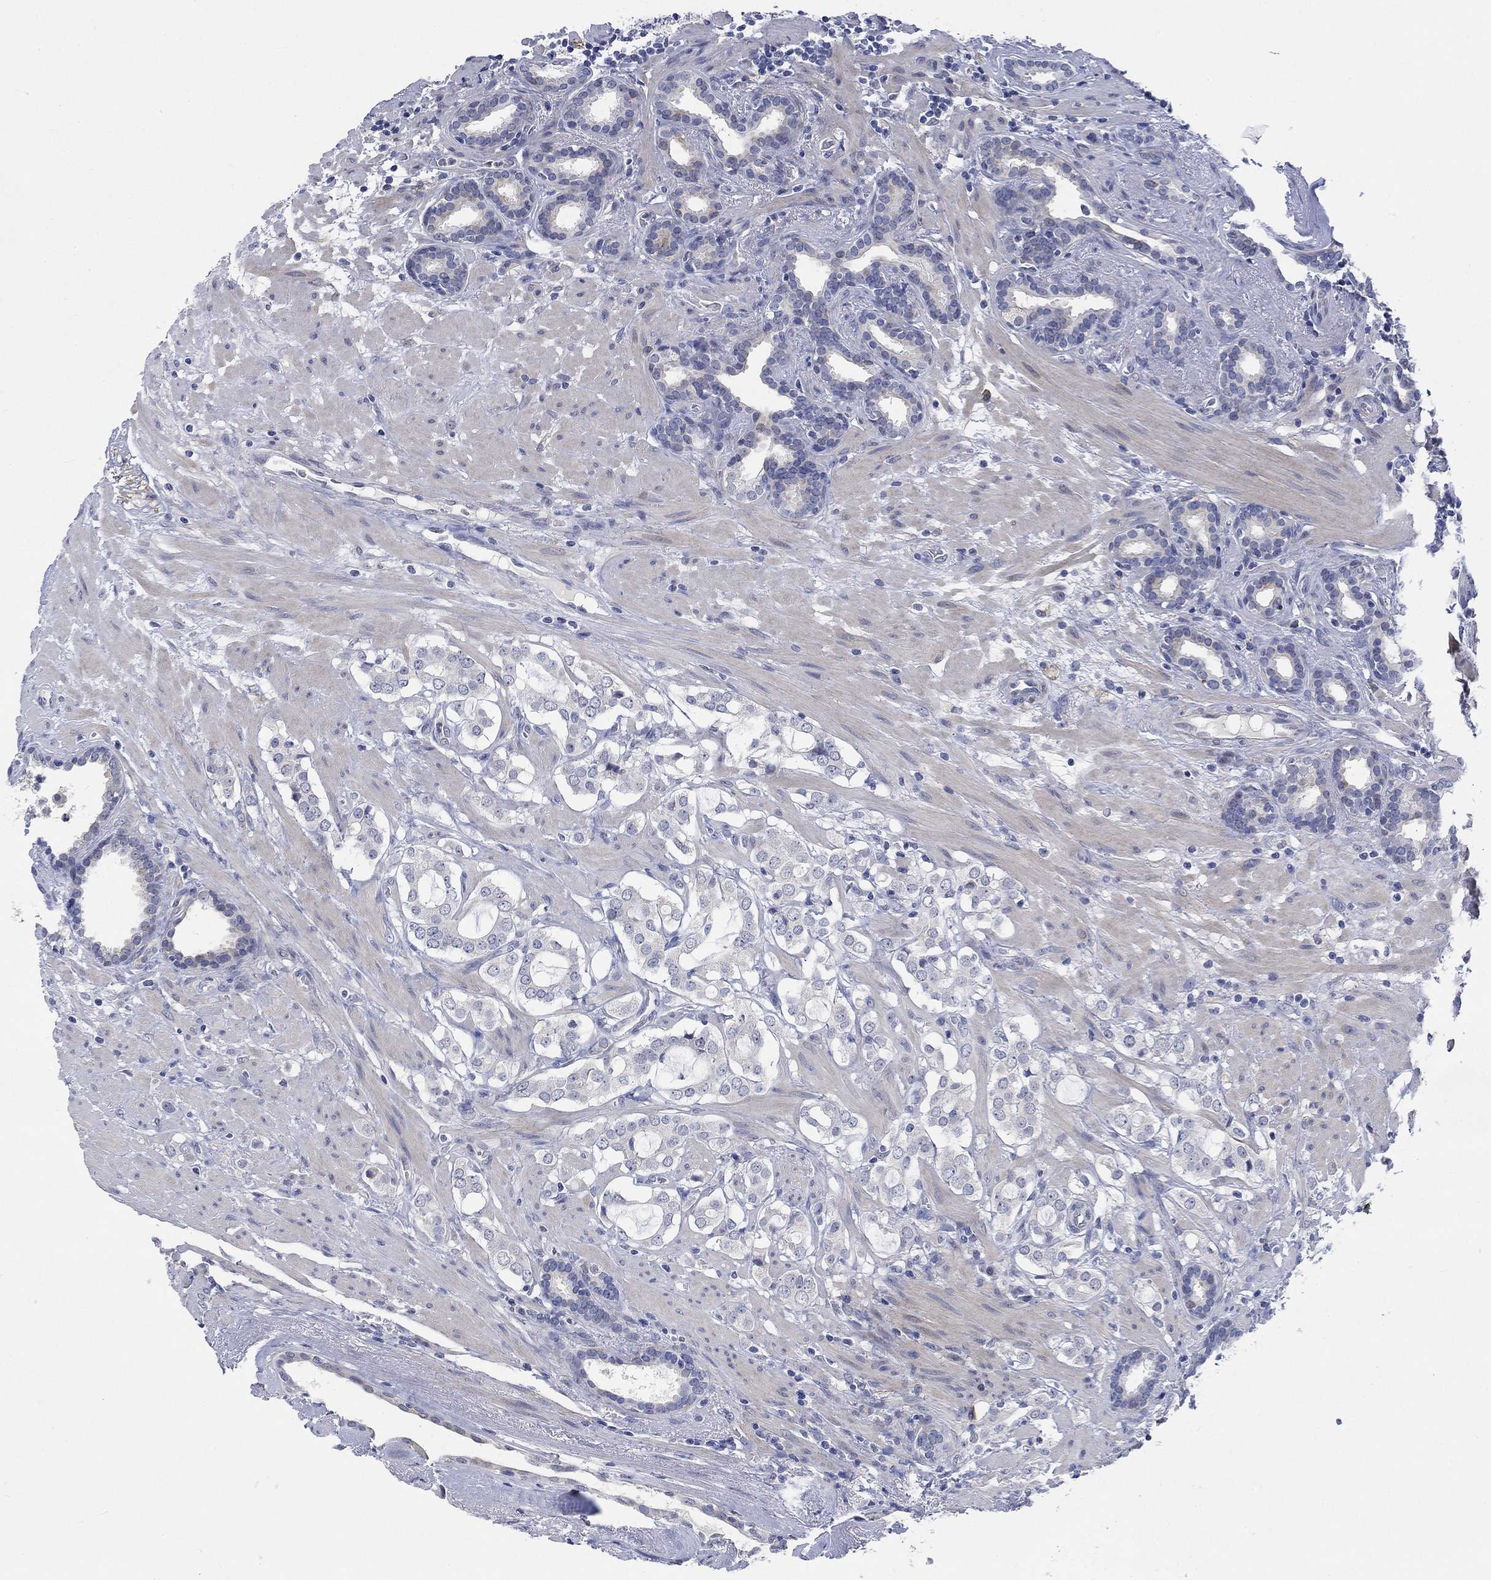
{"staining": {"intensity": "negative", "quantity": "none", "location": "none"}, "tissue": "prostate cancer", "cell_type": "Tumor cells", "image_type": "cancer", "snomed": [{"axis": "morphology", "description": "Adenocarcinoma, NOS"}, {"axis": "topography", "description": "Prostate"}], "caption": "A micrograph of prostate adenocarcinoma stained for a protein shows no brown staining in tumor cells.", "gene": "DLK1", "patient": {"sex": "male", "age": 66}}